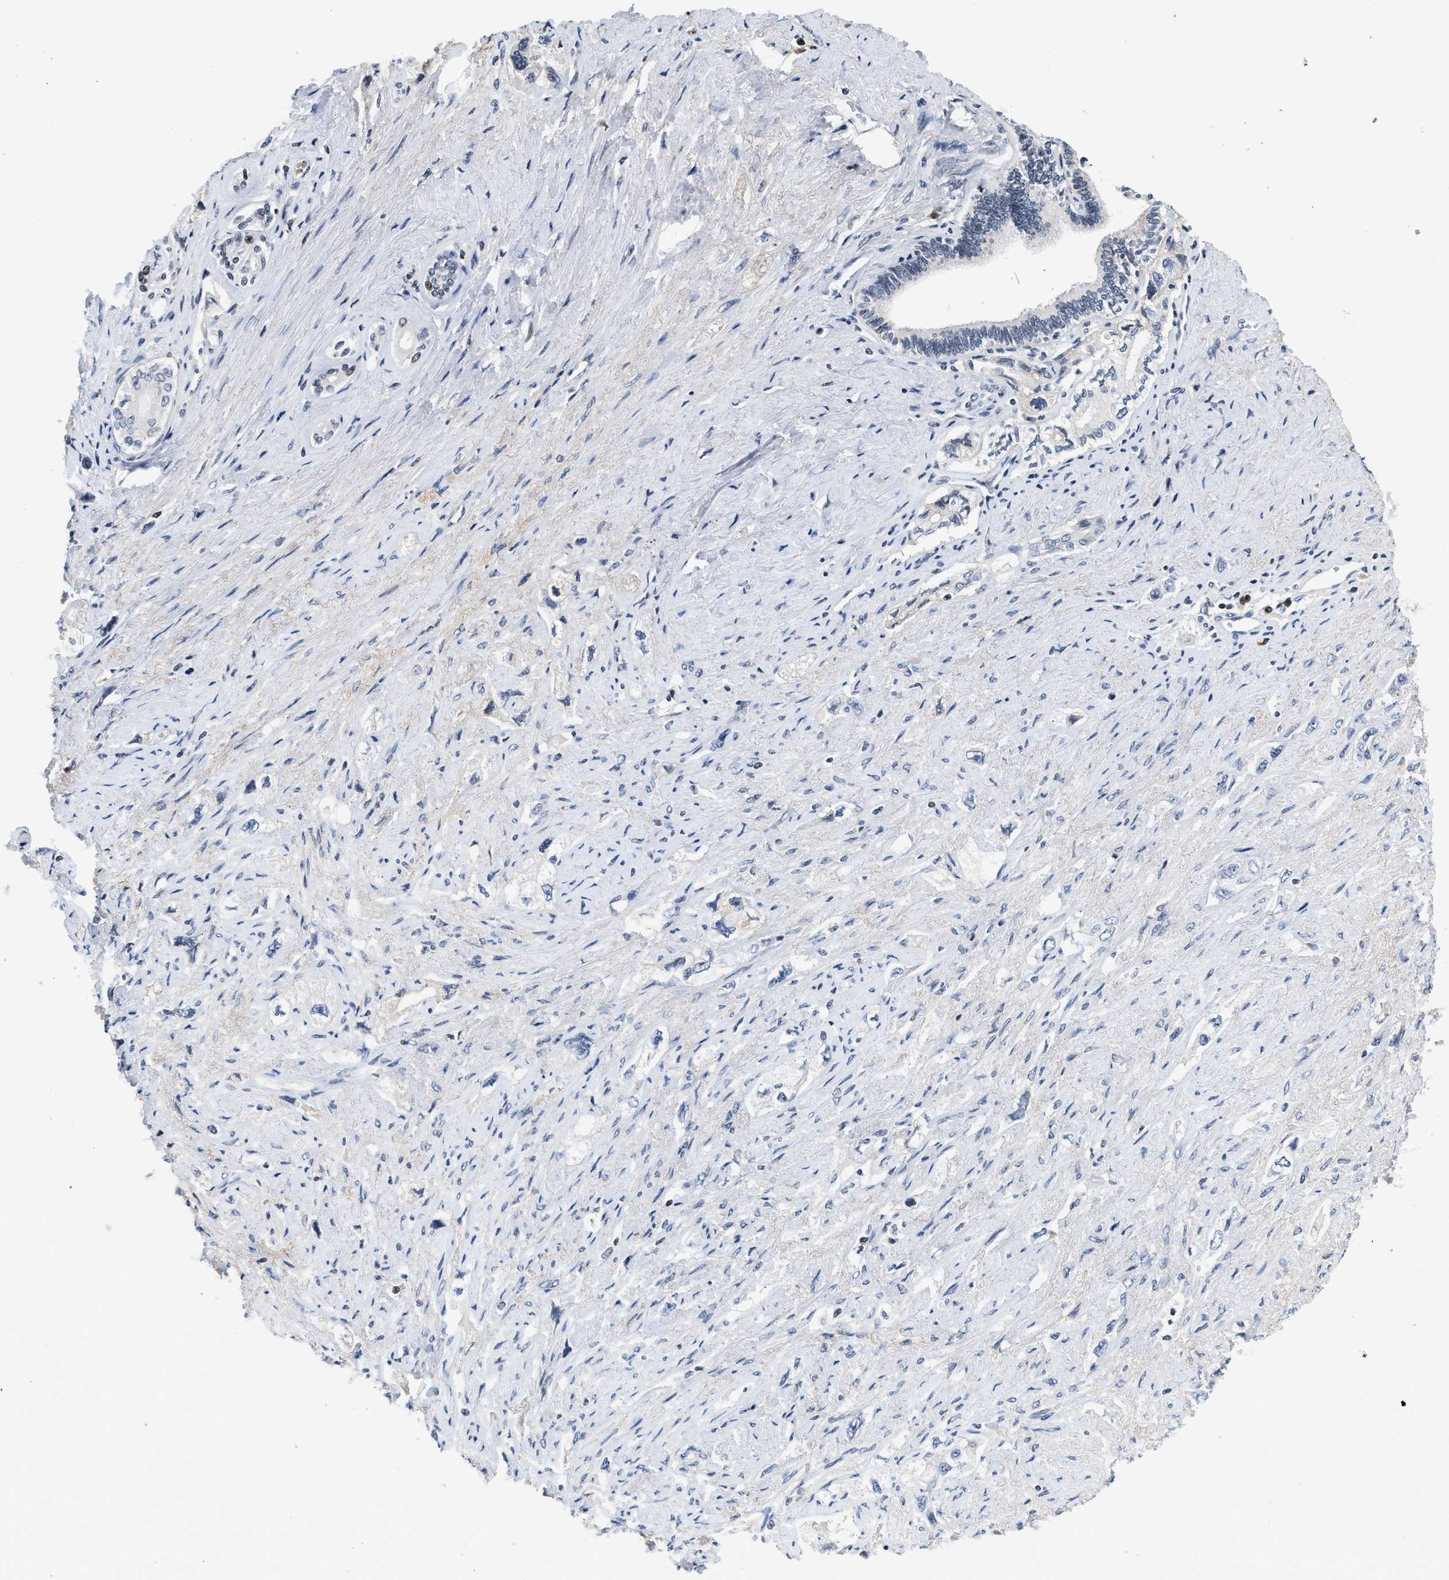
{"staining": {"intensity": "negative", "quantity": "none", "location": "none"}, "tissue": "pancreatic cancer", "cell_type": "Tumor cells", "image_type": "cancer", "snomed": [{"axis": "morphology", "description": "Adenocarcinoma, NOS"}, {"axis": "topography", "description": "Pancreas"}], "caption": "There is no significant positivity in tumor cells of adenocarcinoma (pancreatic).", "gene": "FBLN2", "patient": {"sex": "female", "age": 73}}